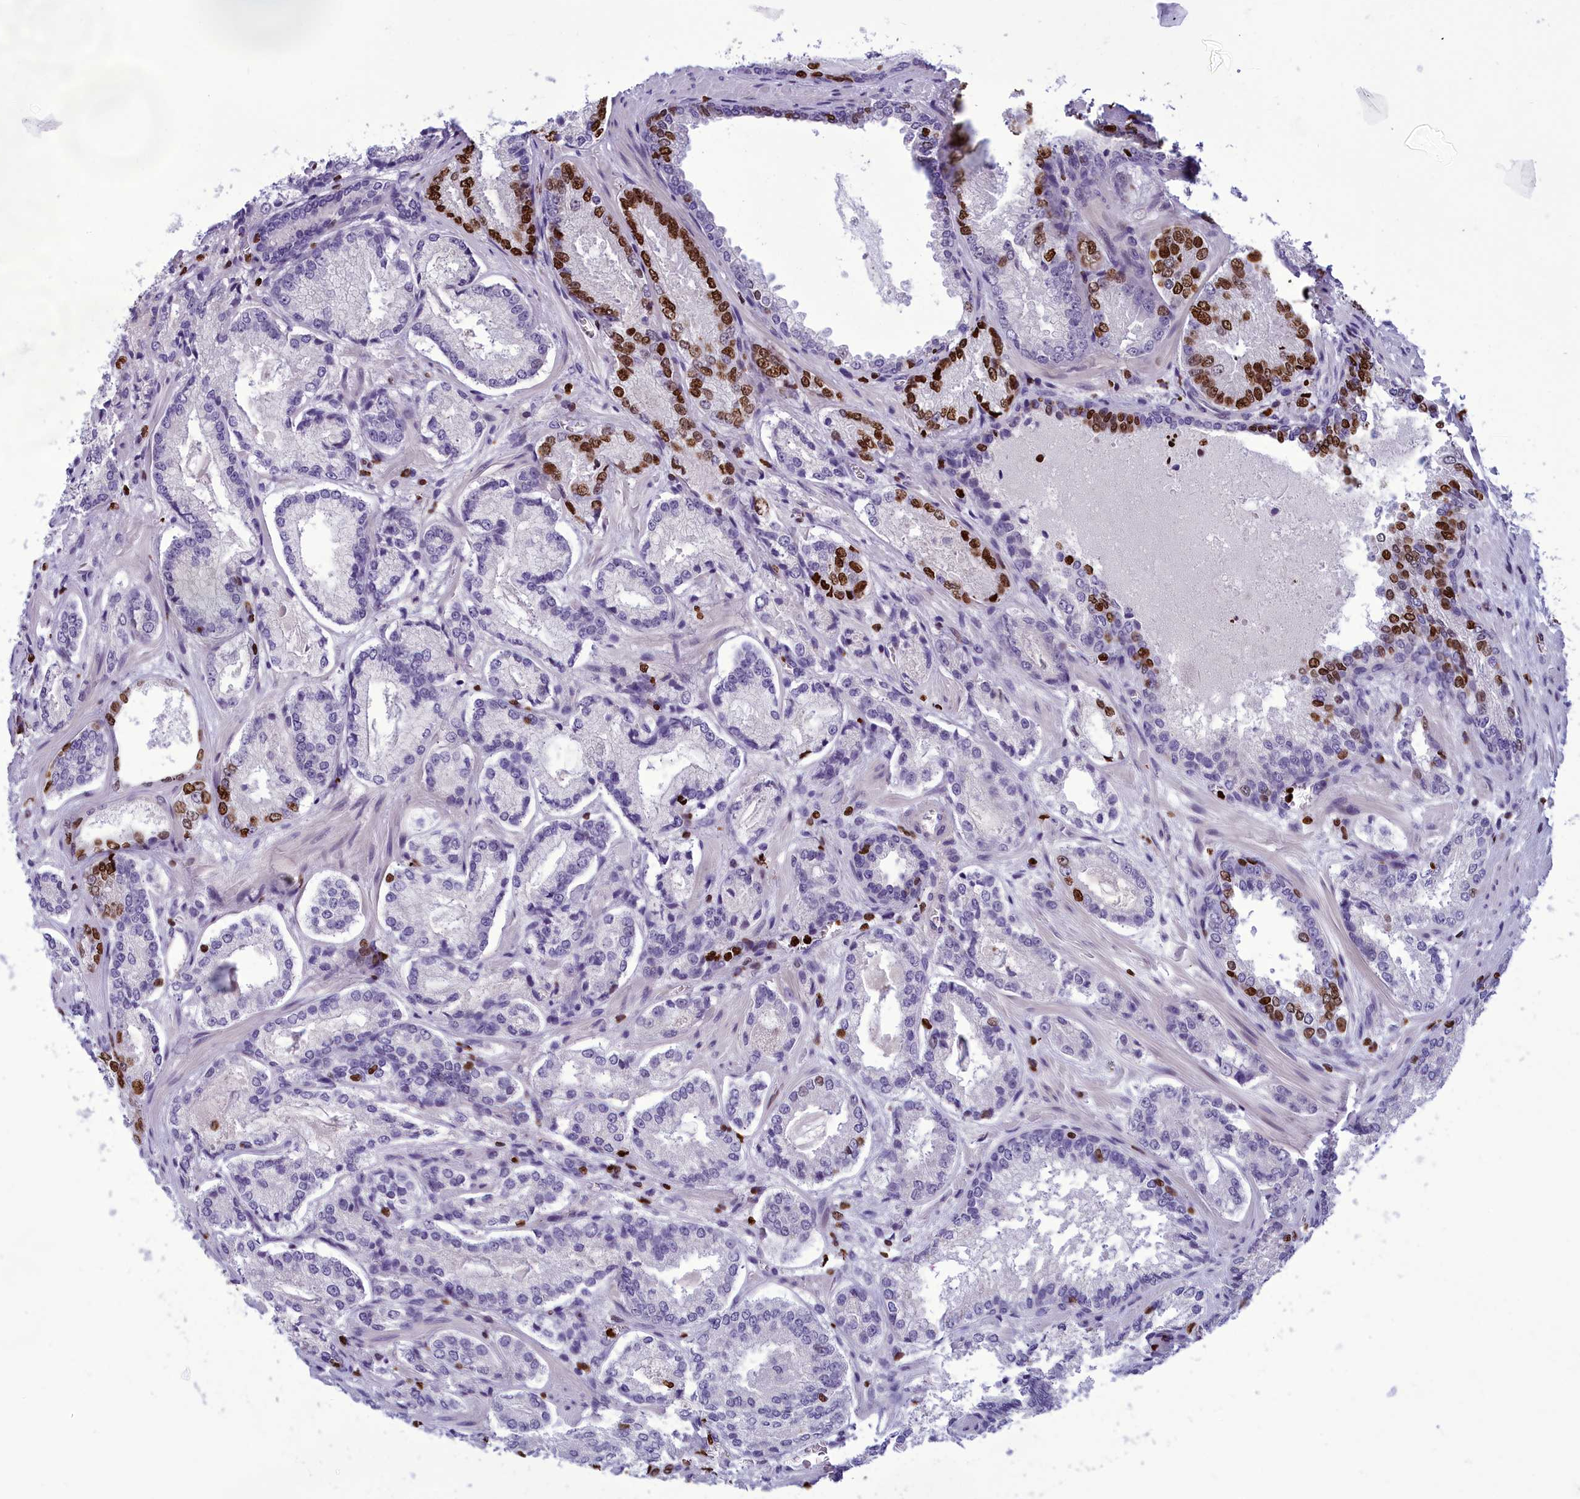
{"staining": {"intensity": "strong", "quantity": "<25%", "location": "nuclear"}, "tissue": "prostate cancer", "cell_type": "Tumor cells", "image_type": "cancer", "snomed": [{"axis": "morphology", "description": "Adenocarcinoma, Low grade"}, {"axis": "topography", "description": "Prostate"}], "caption": "Low-grade adenocarcinoma (prostate) stained with immunohistochemistry shows strong nuclear staining in about <25% of tumor cells. (DAB (3,3'-diaminobenzidine) IHC, brown staining for protein, blue staining for nuclei).", "gene": "AKAP17A", "patient": {"sex": "male", "age": 74}}